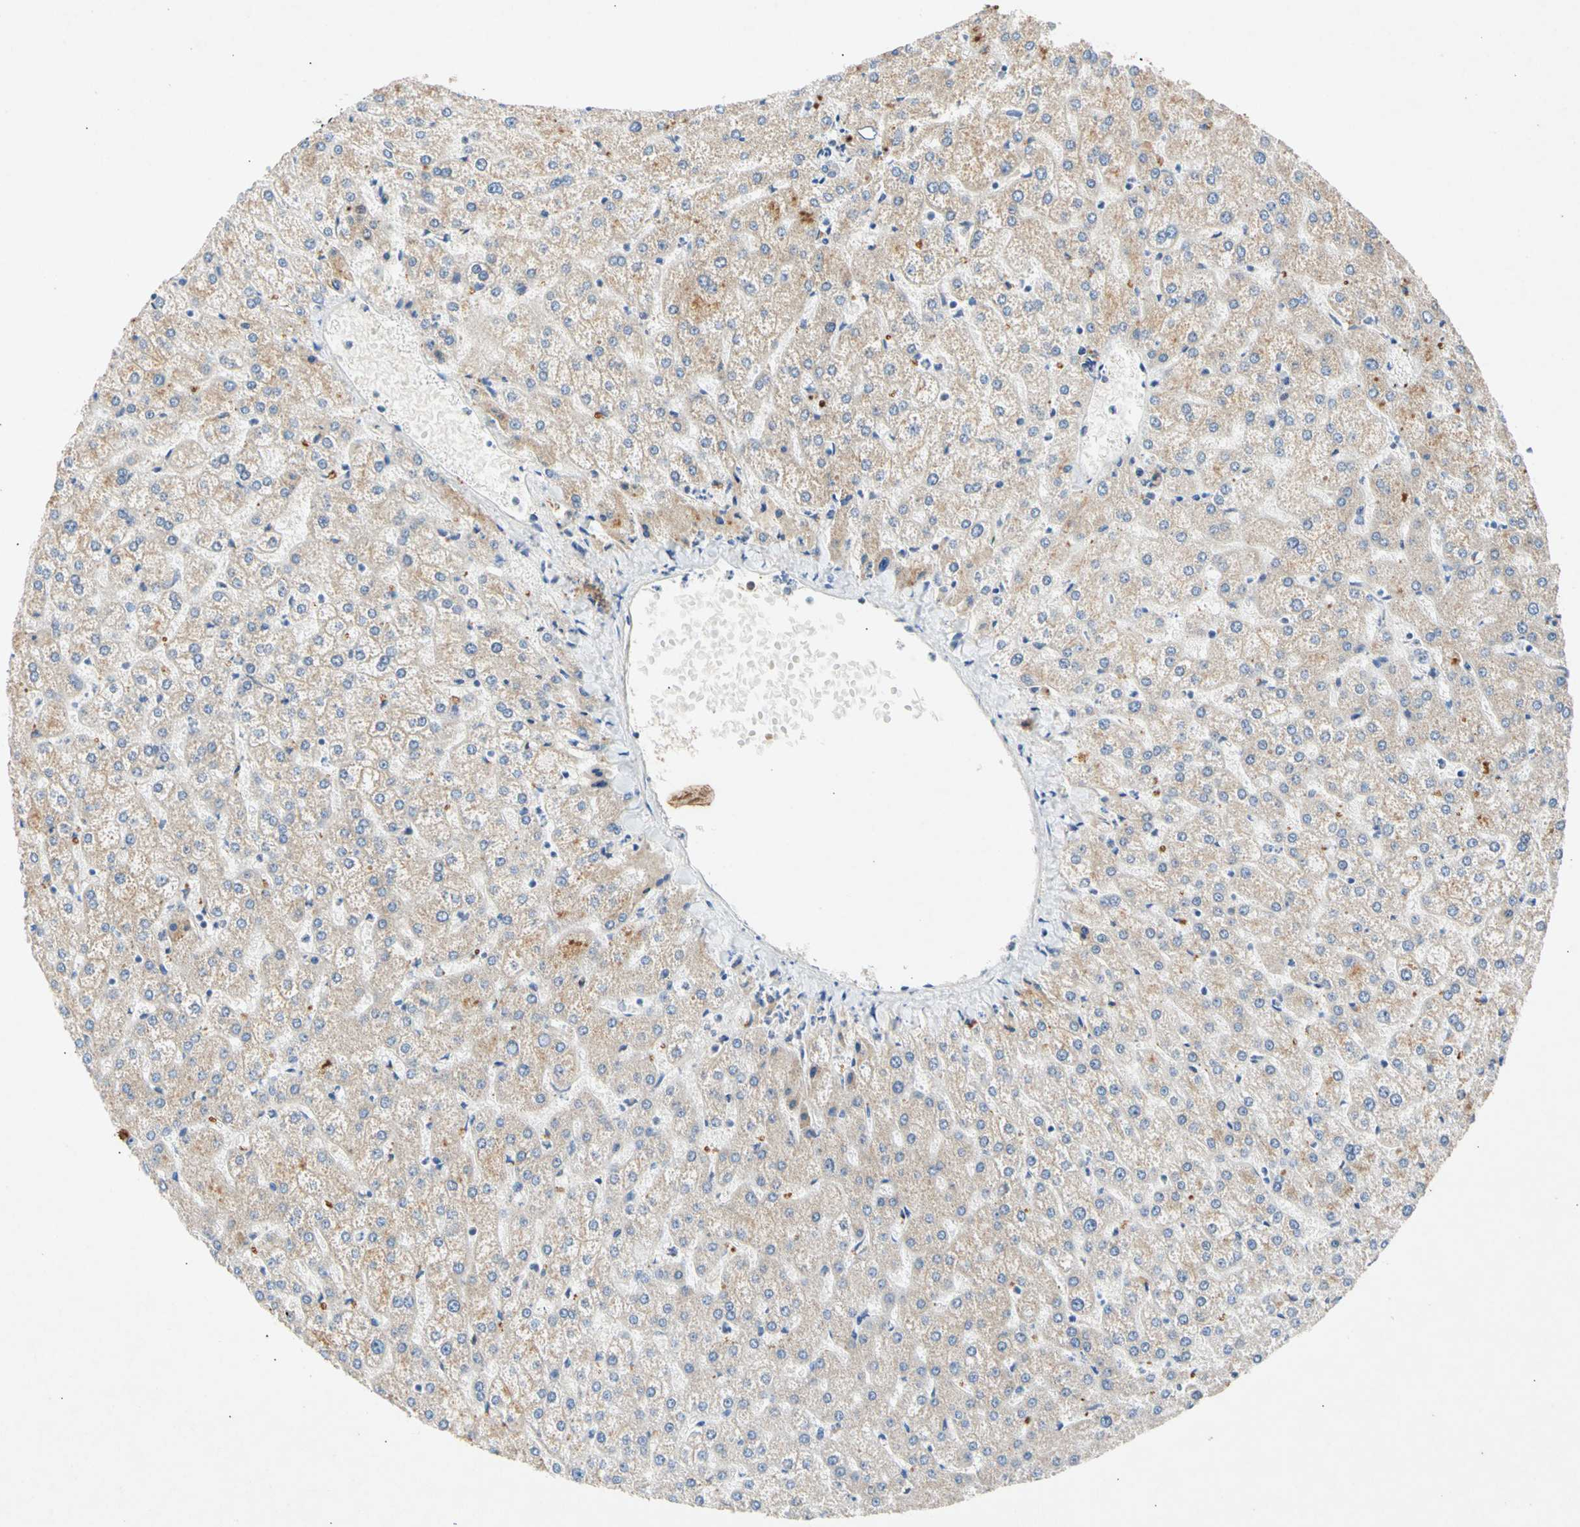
{"staining": {"intensity": "weak", "quantity": "<25%", "location": "cytoplasmic/membranous"}, "tissue": "liver", "cell_type": "Cholangiocytes", "image_type": "normal", "snomed": [{"axis": "morphology", "description": "Normal tissue, NOS"}, {"axis": "topography", "description": "Liver"}], "caption": "The image displays no significant expression in cholangiocytes of liver. (DAB immunohistochemistry with hematoxylin counter stain).", "gene": "GASK1B", "patient": {"sex": "female", "age": 32}}